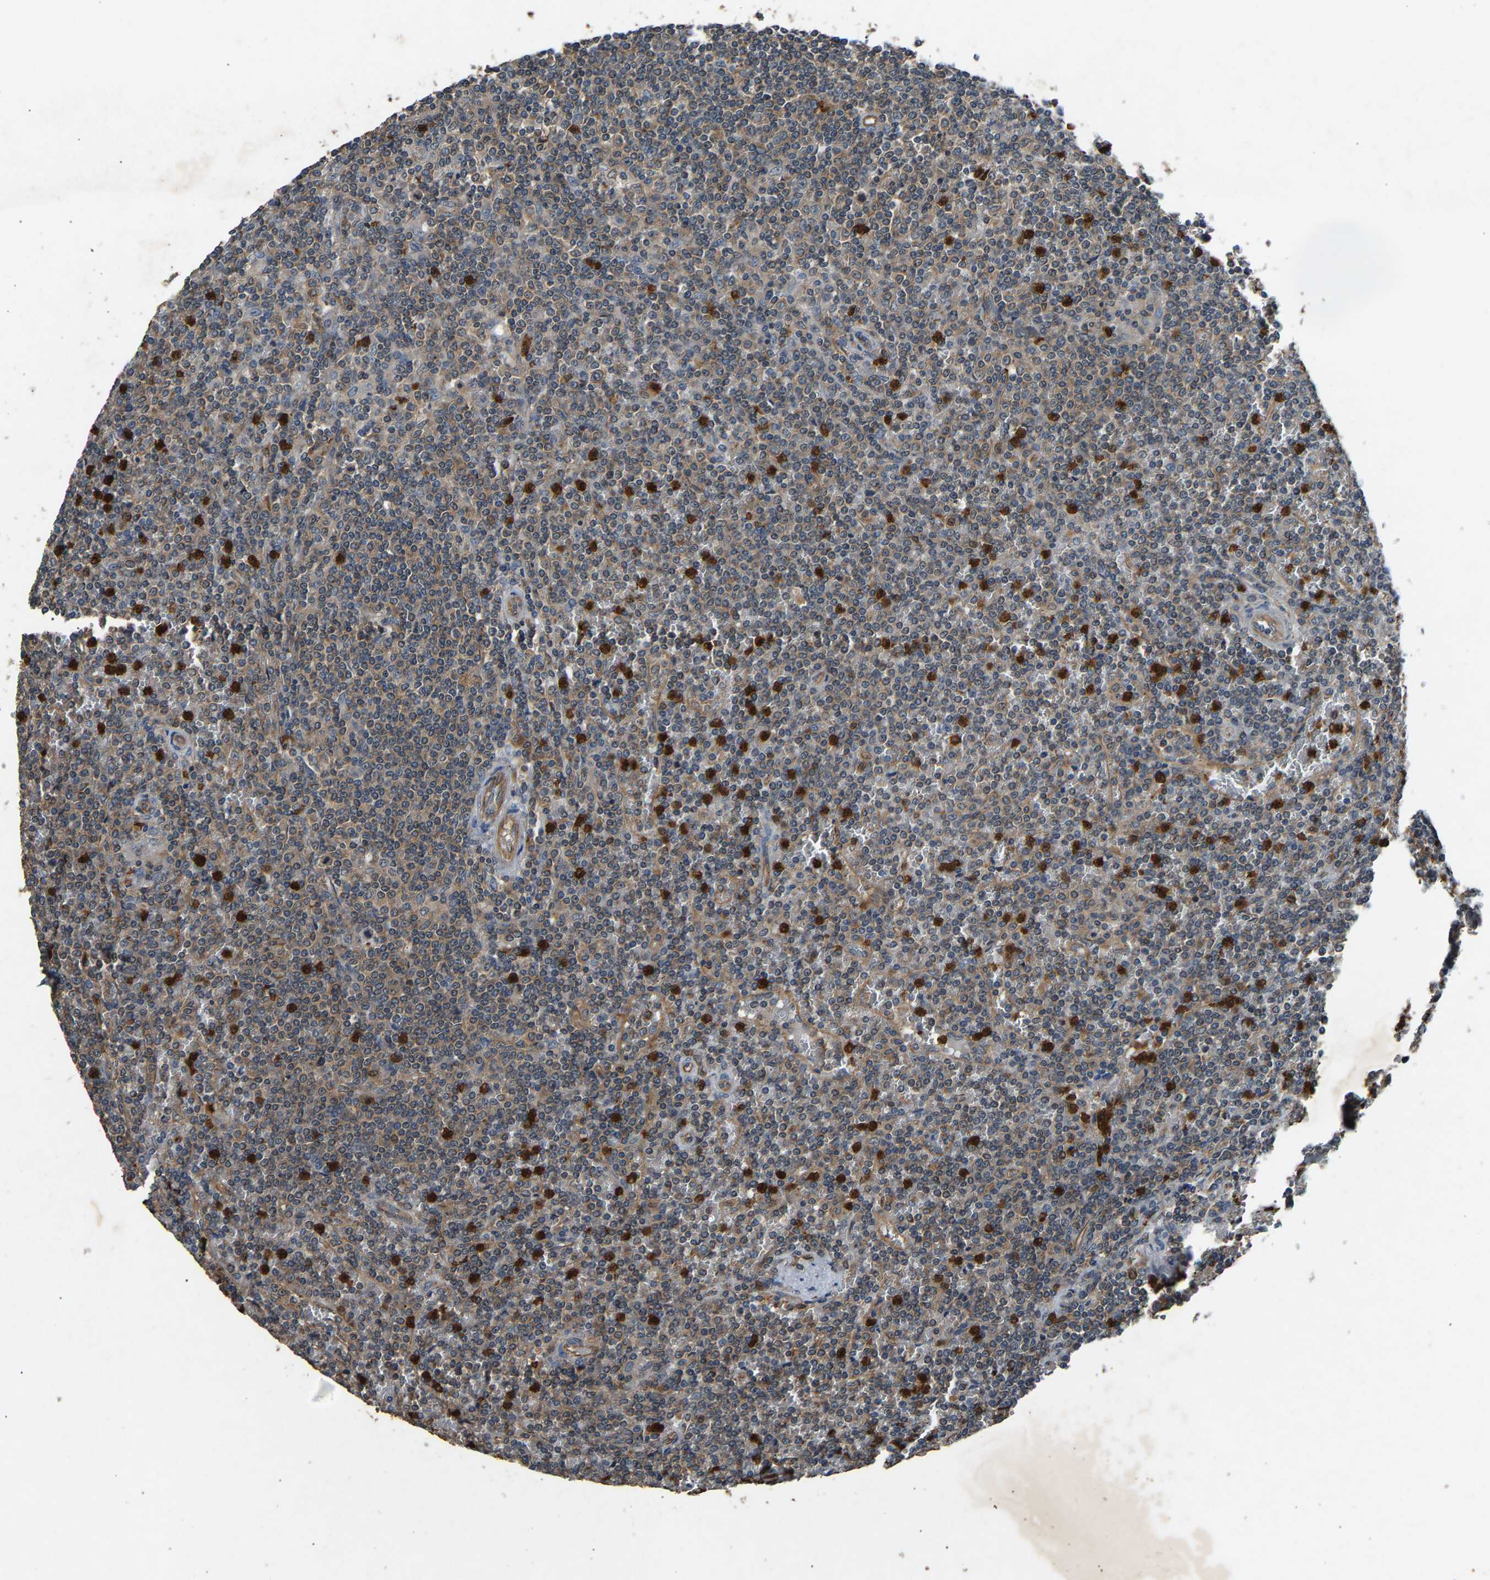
{"staining": {"intensity": "weak", "quantity": ">75%", "location": "cytoplasmic/membranous"}, "tissue": "lymphoma", "cell_type": "Tumor cells", "image_type": "cancer", "snomed": [{"axis": "morphology", "description": "Malignant lymphoma, non-Hodgkin's type, Low grade"}, {"axis": "topography", "description": "Spleen"}], "caption": "Weak cytoplasmic/membranous staining for a protein is identified in approximately >75% of tumor cells of low-grade malignant lymphoma, non-Hodgkin's type using immunohistochemistry.", "gene": "PPID", "patient": {"sex": "female", "age": 19}}